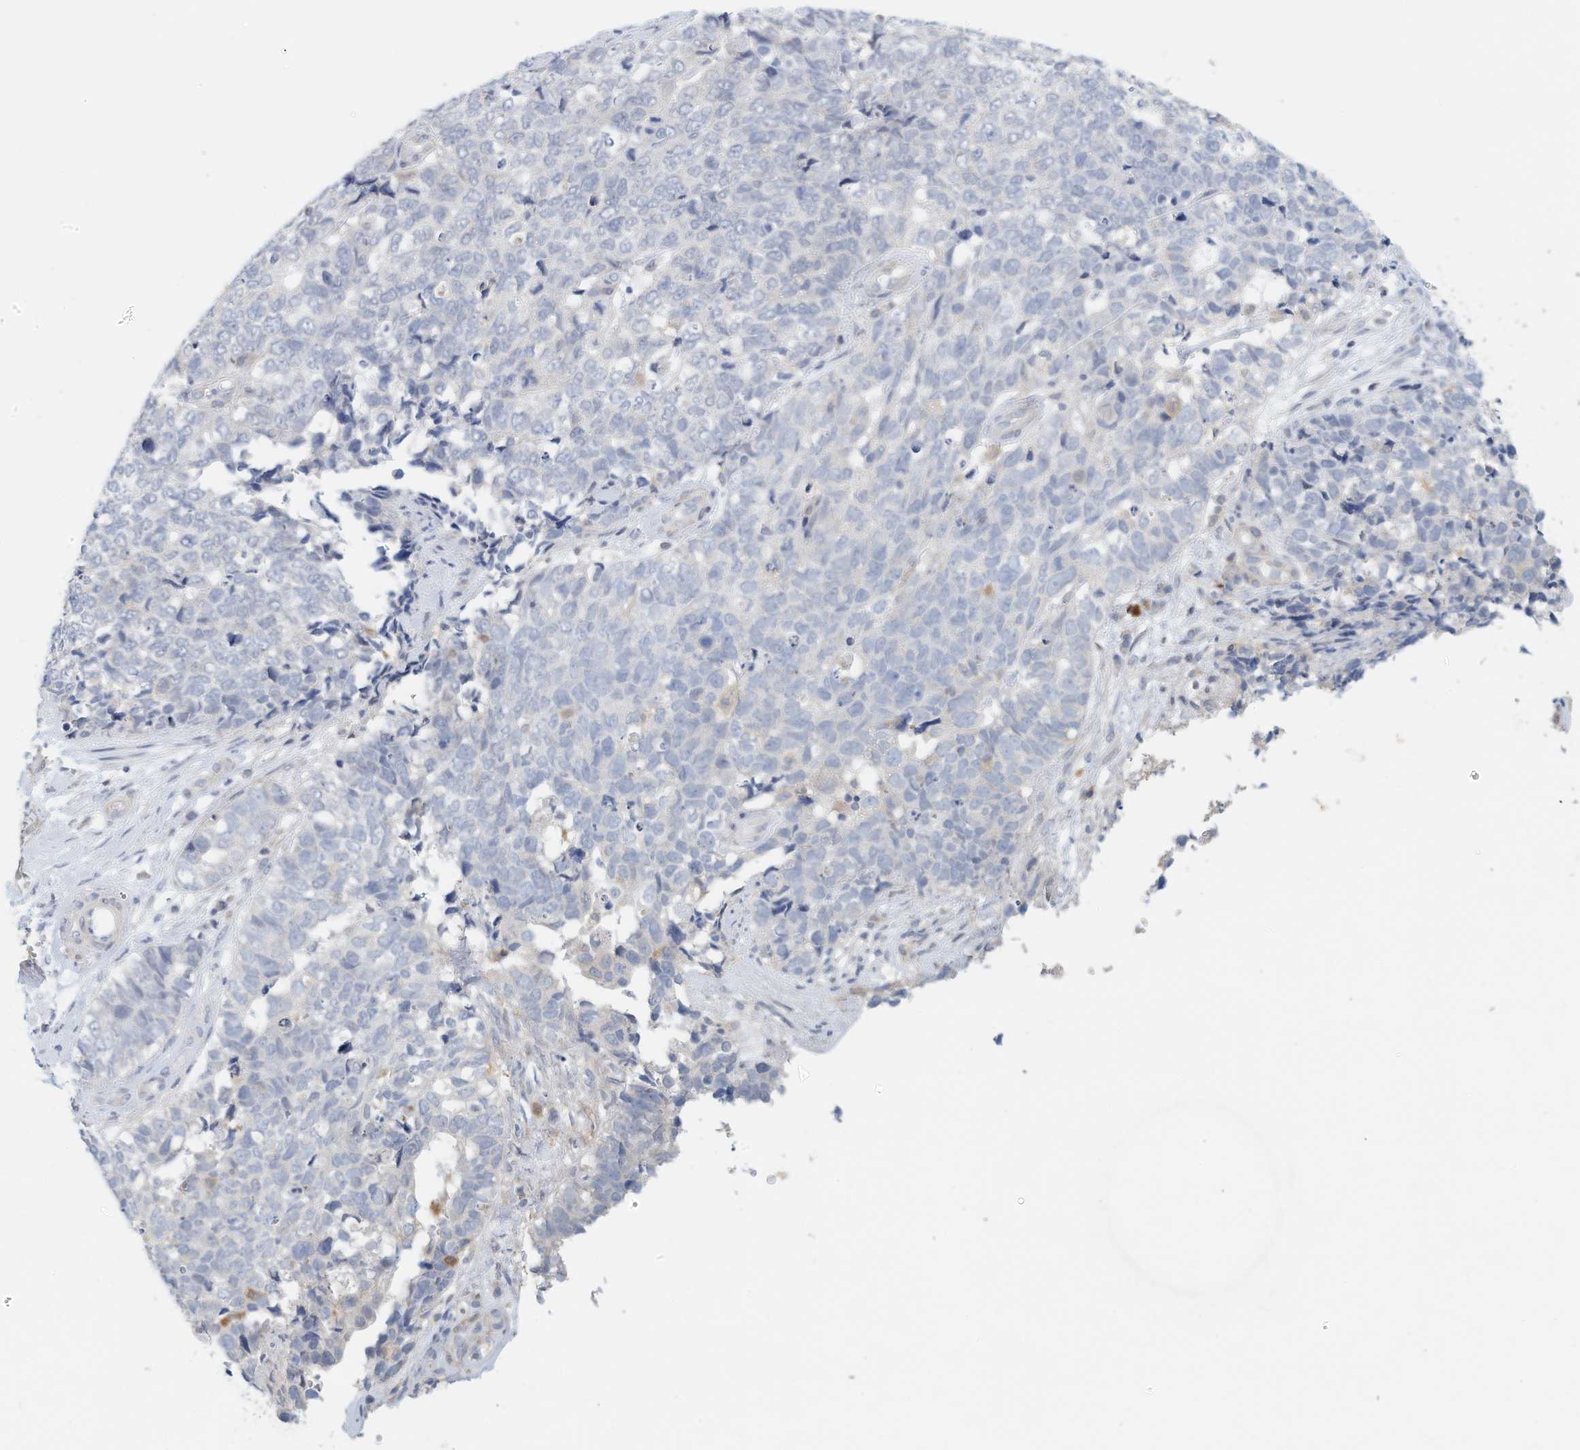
{"staining": {"intensity": "negative", "quantity": "none", "location": "none"}, "tissue": "cervical cancer", "cell_type": "Tumor cells", "image_type": "cancer", "snomed": [{"axis": "morphology", "description": "Squamous cell carcinoma, NOS"}, {"axis": "topography", "description": "Cervix"}], "caption": "Tumor cells show no significant expression in cervical cancer (squamous cell carcinoma). (DAB immunohistochemistry (IHC) visualized using brightfield microscopy, high magnification).", "gene": "MICAL1", "patient": {"sex": "female", "age": 63}}